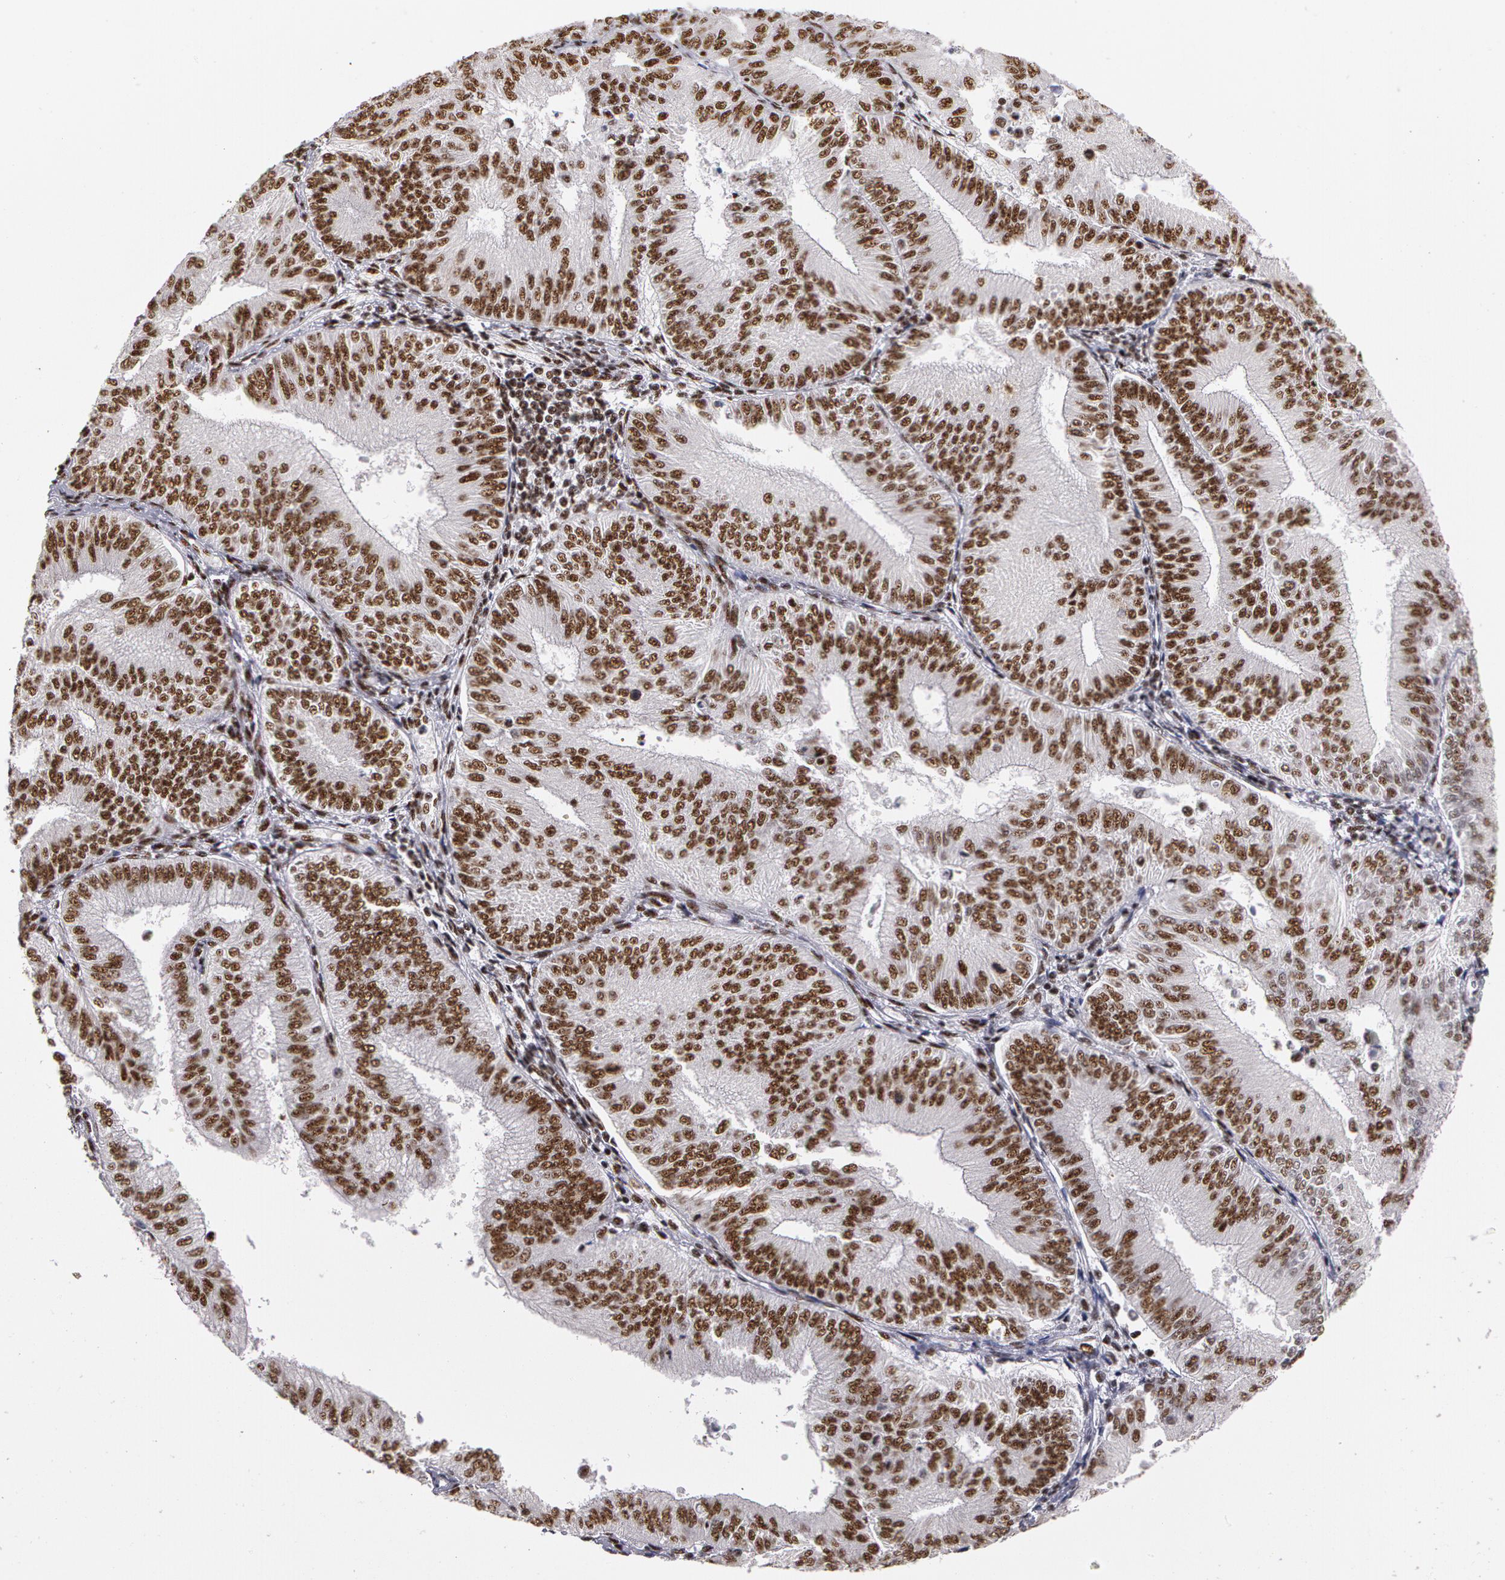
{"staining": {"intensity": "strong", "quantity": ">75%", "location": "nuclear"}, "tissue": "endometrial cancer", "cell_type": "Tumor cells", "image_type": "cancer", "snomed": [{"axis": "morphology", "description": "Adenocarcinoma, NOS"}, {"axis": "topography", "description": "Endometrium"}], "caption": "Protein analysis of endometrial cancer (adenocarcinoma) tissue displays strong nuclear staining in approximately >75% of tumor cells. (brown staining indicates protein expression, while blue staining denotes nuclei).", "gene": "PNN", "patient": {"sex": "female", "age": 55}}